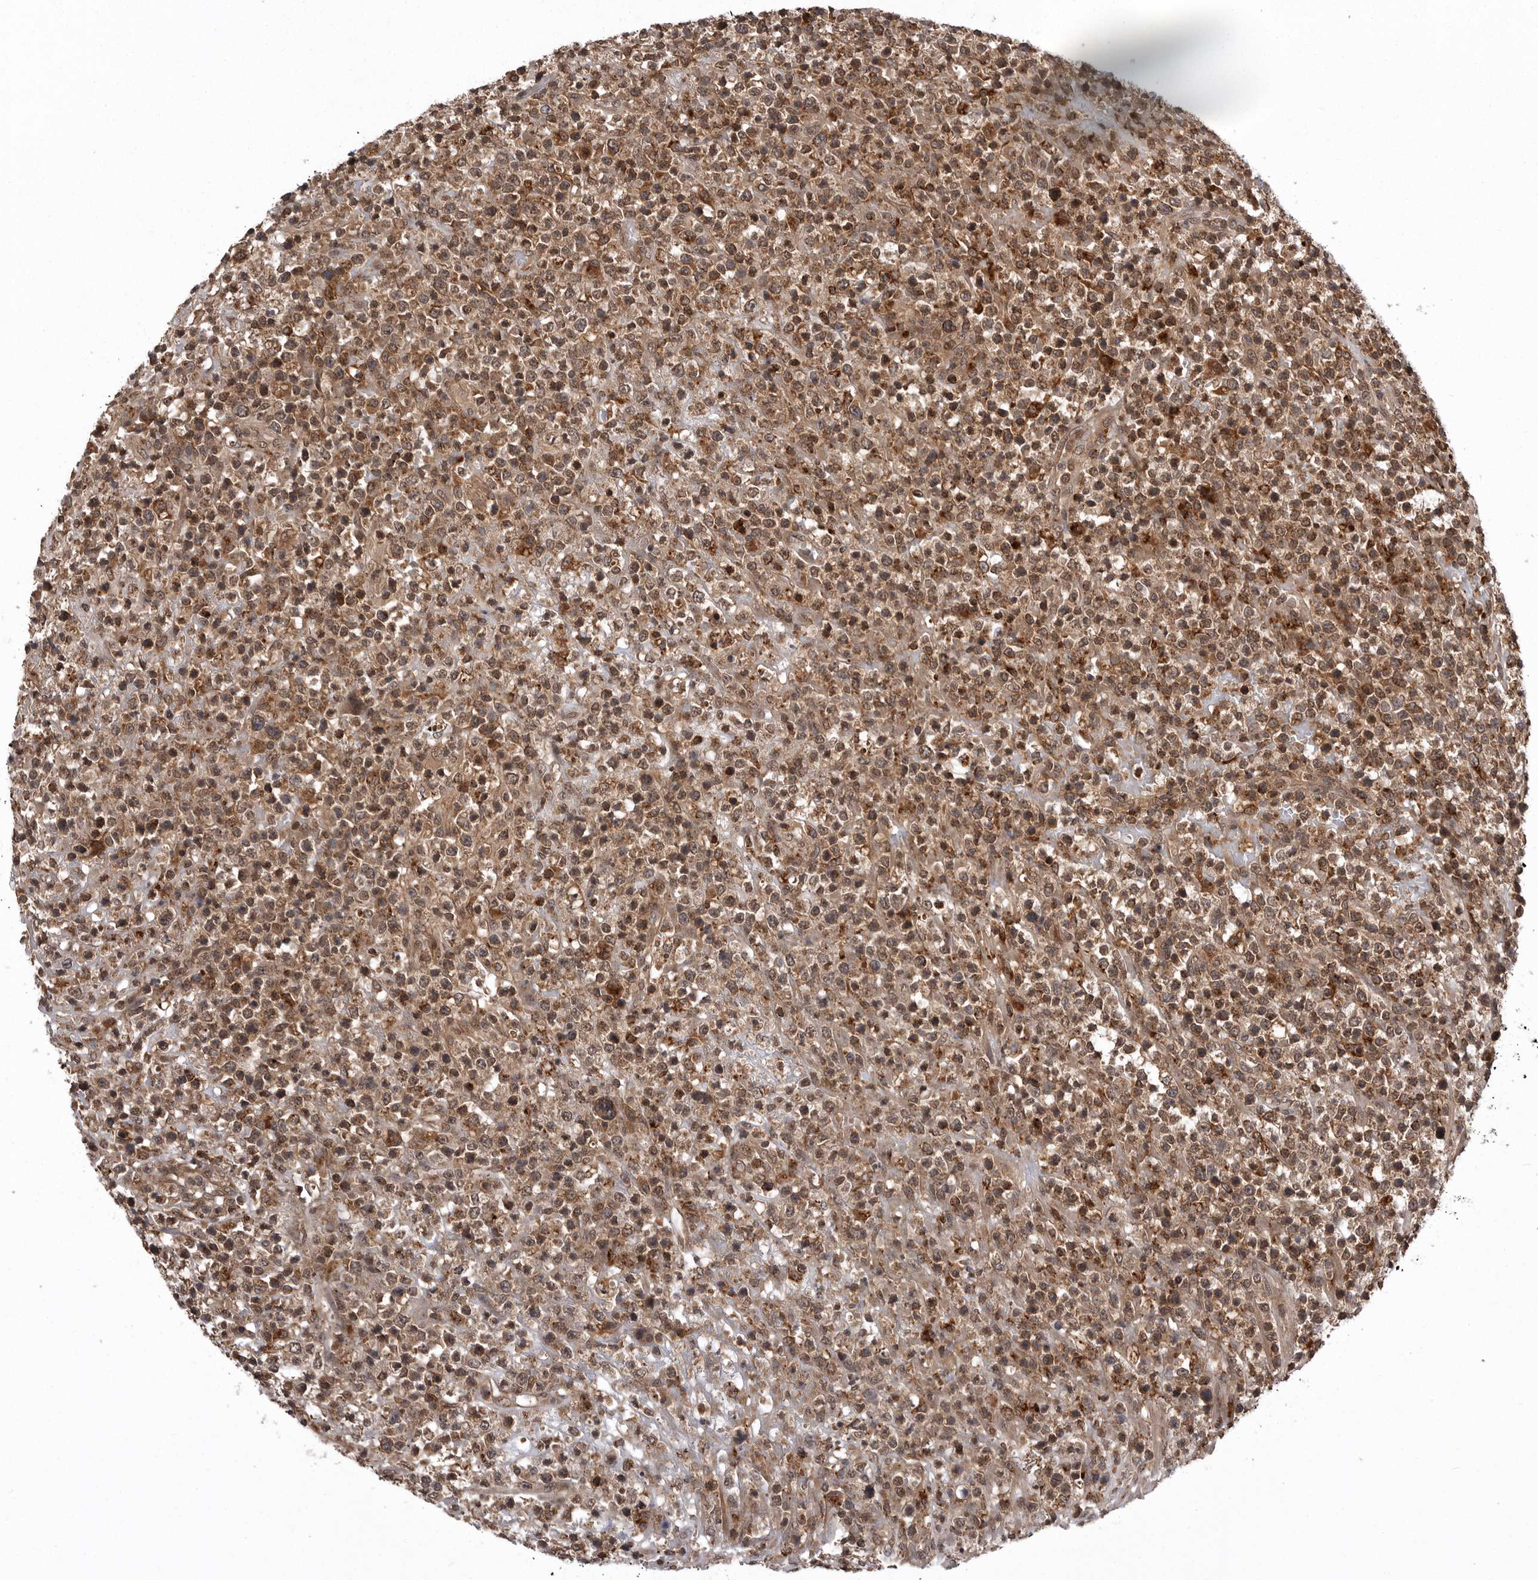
{"staining": {"intensity": "moderate", "quantity": ">75%", "location": "nuclear"}, "tissue": "lymphoma", "cell_type": "Tumor cells", "image_type": "cancer", "snomed": [{"axis": "morphology", "description": "Malignant lymphoma, non-Hodgkin's type, High grade"}, {"axis": "topography", "description": "Colon"}], "caption": "An image of human high-grade malignant lymphoma, non-Hodgkin's type stained for a protein exhibits moderate nuclear brown staining in tumor cells. Nuclei are stained in blue.", "gene": "AOAH", "patient": {"sex": "female", "age": 53}}